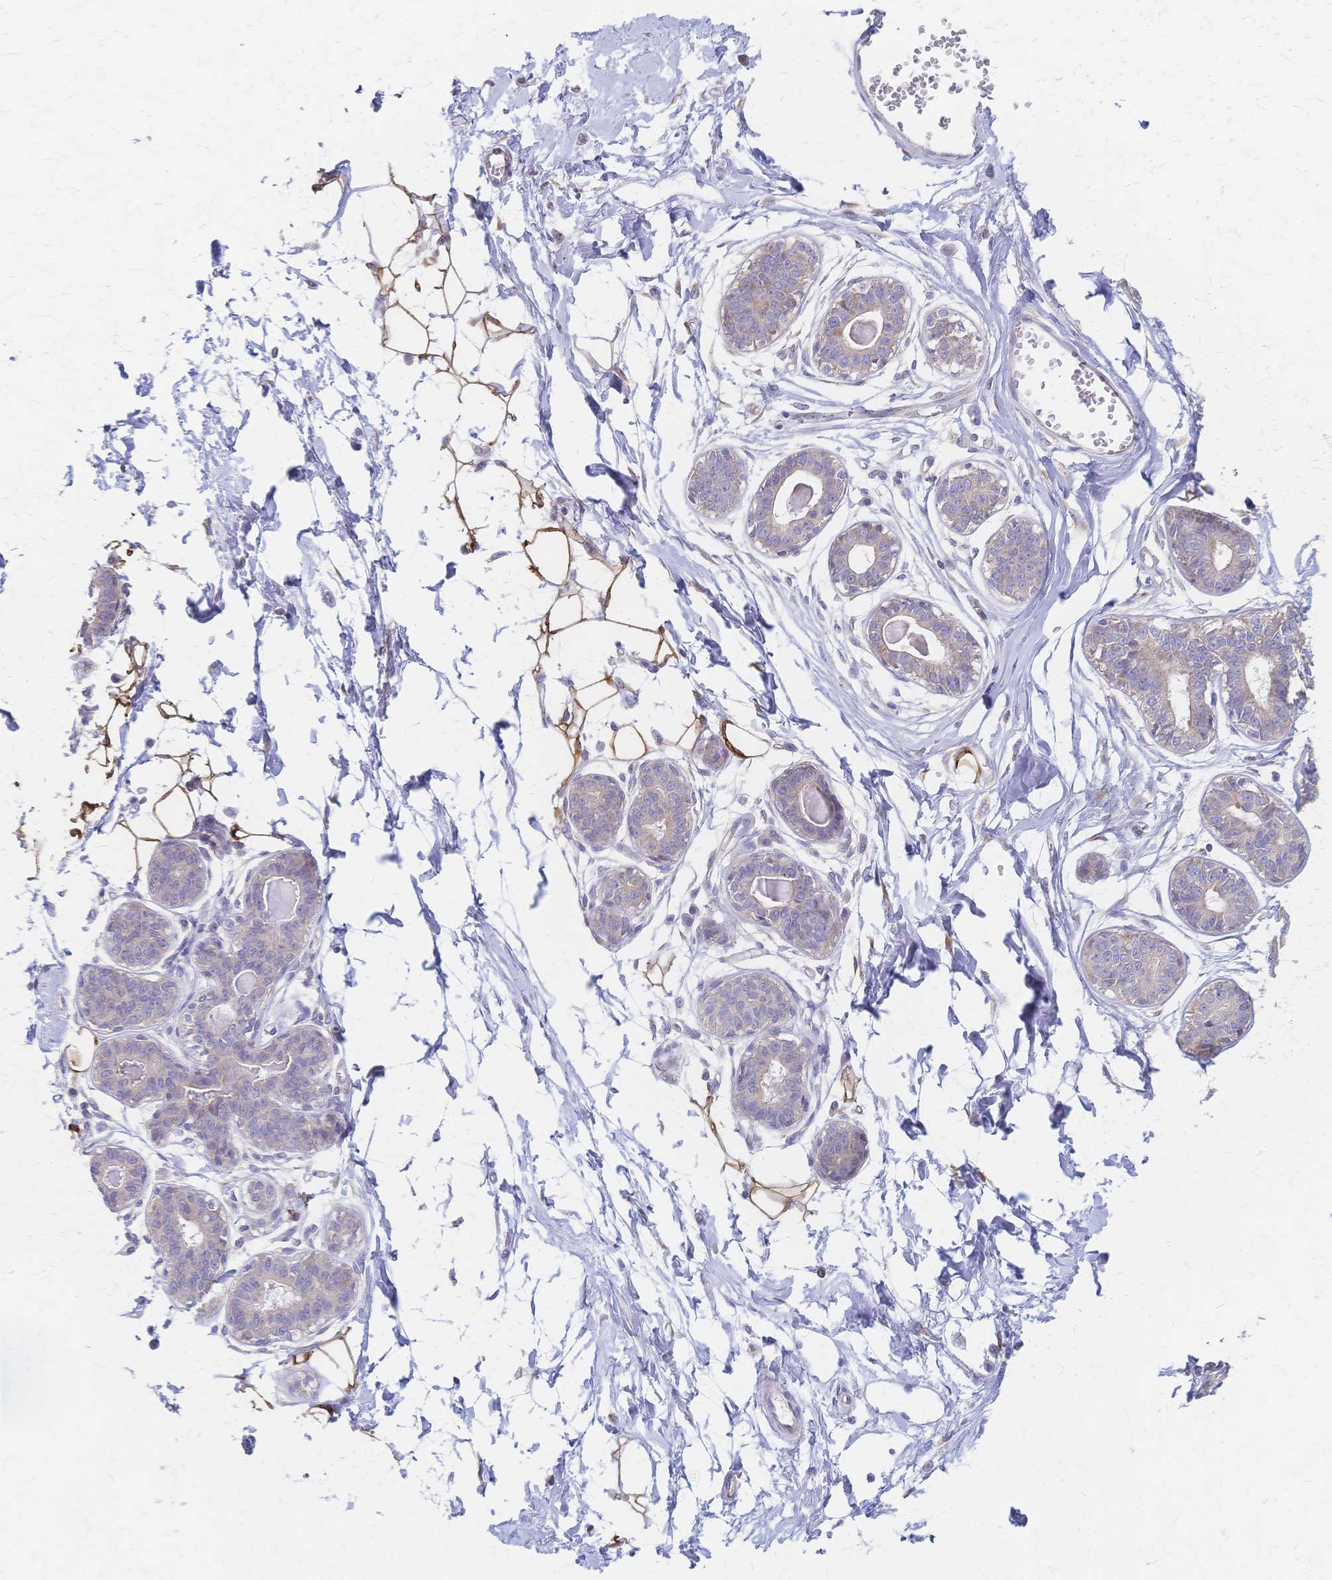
{"staining": {"intensity": "strong", "quantity": "25%-75%", "location": "cytoplasmic/membranous"}, "tissue": "breast", "cell_type": "Adipocytes", "image_type": "normal", "snomed": [{"axis": "morphology", "description": "Normal tissue, NOS"}, {"axis": "topography", "description": "Breast"}], "caption": "Immunohistochemistry of unremarkable human breast exhibits high levels of strong cytoplasmic/membranous staining in approximately 25%-75% of adipocytes.", "gene": "CYB5A", "patient": {"sex": "female", "age": 45}}